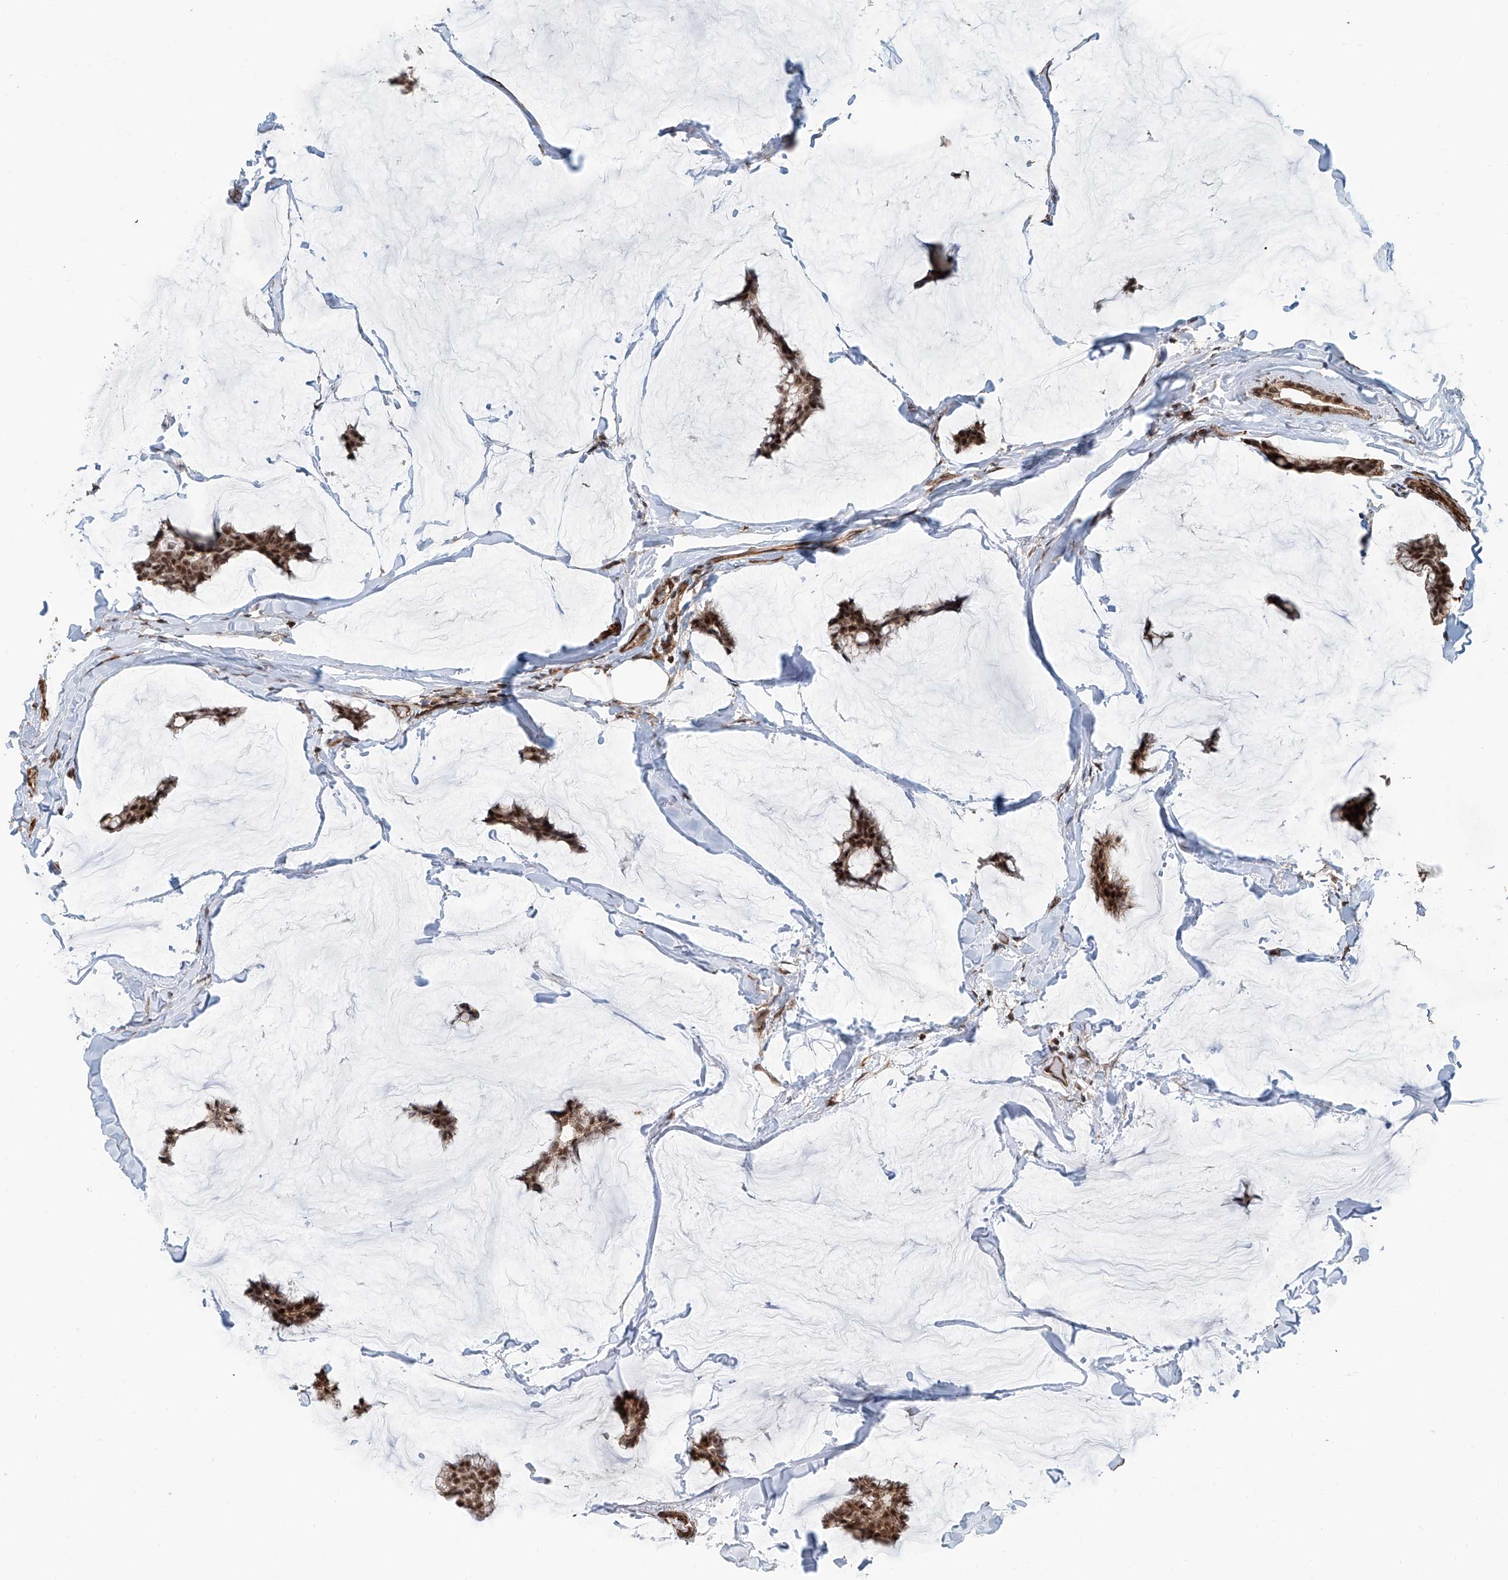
{"staining": {"intensity": "moderate", "quantity": ">75%", "location": "cytoplasmic/membranous,nuclear"}, "tissue": "breast cancer", "cell_type": "Tumor cells", "image_type": "cancer", "snomed": [{"axis": "morphology", "description": "Duct carcinoma"}, {"axis": "topography", "description": "Breast"}], "caption": "DAB immunohistochemical staining of human invasive ductal carcinoma (breast) displays moderate cytoplasmic/membranous and nuclear protein positivity in approximately >75% of tumor cells.", "gene": "SDE2", "patient": {"sex": "female", "age": 93}}